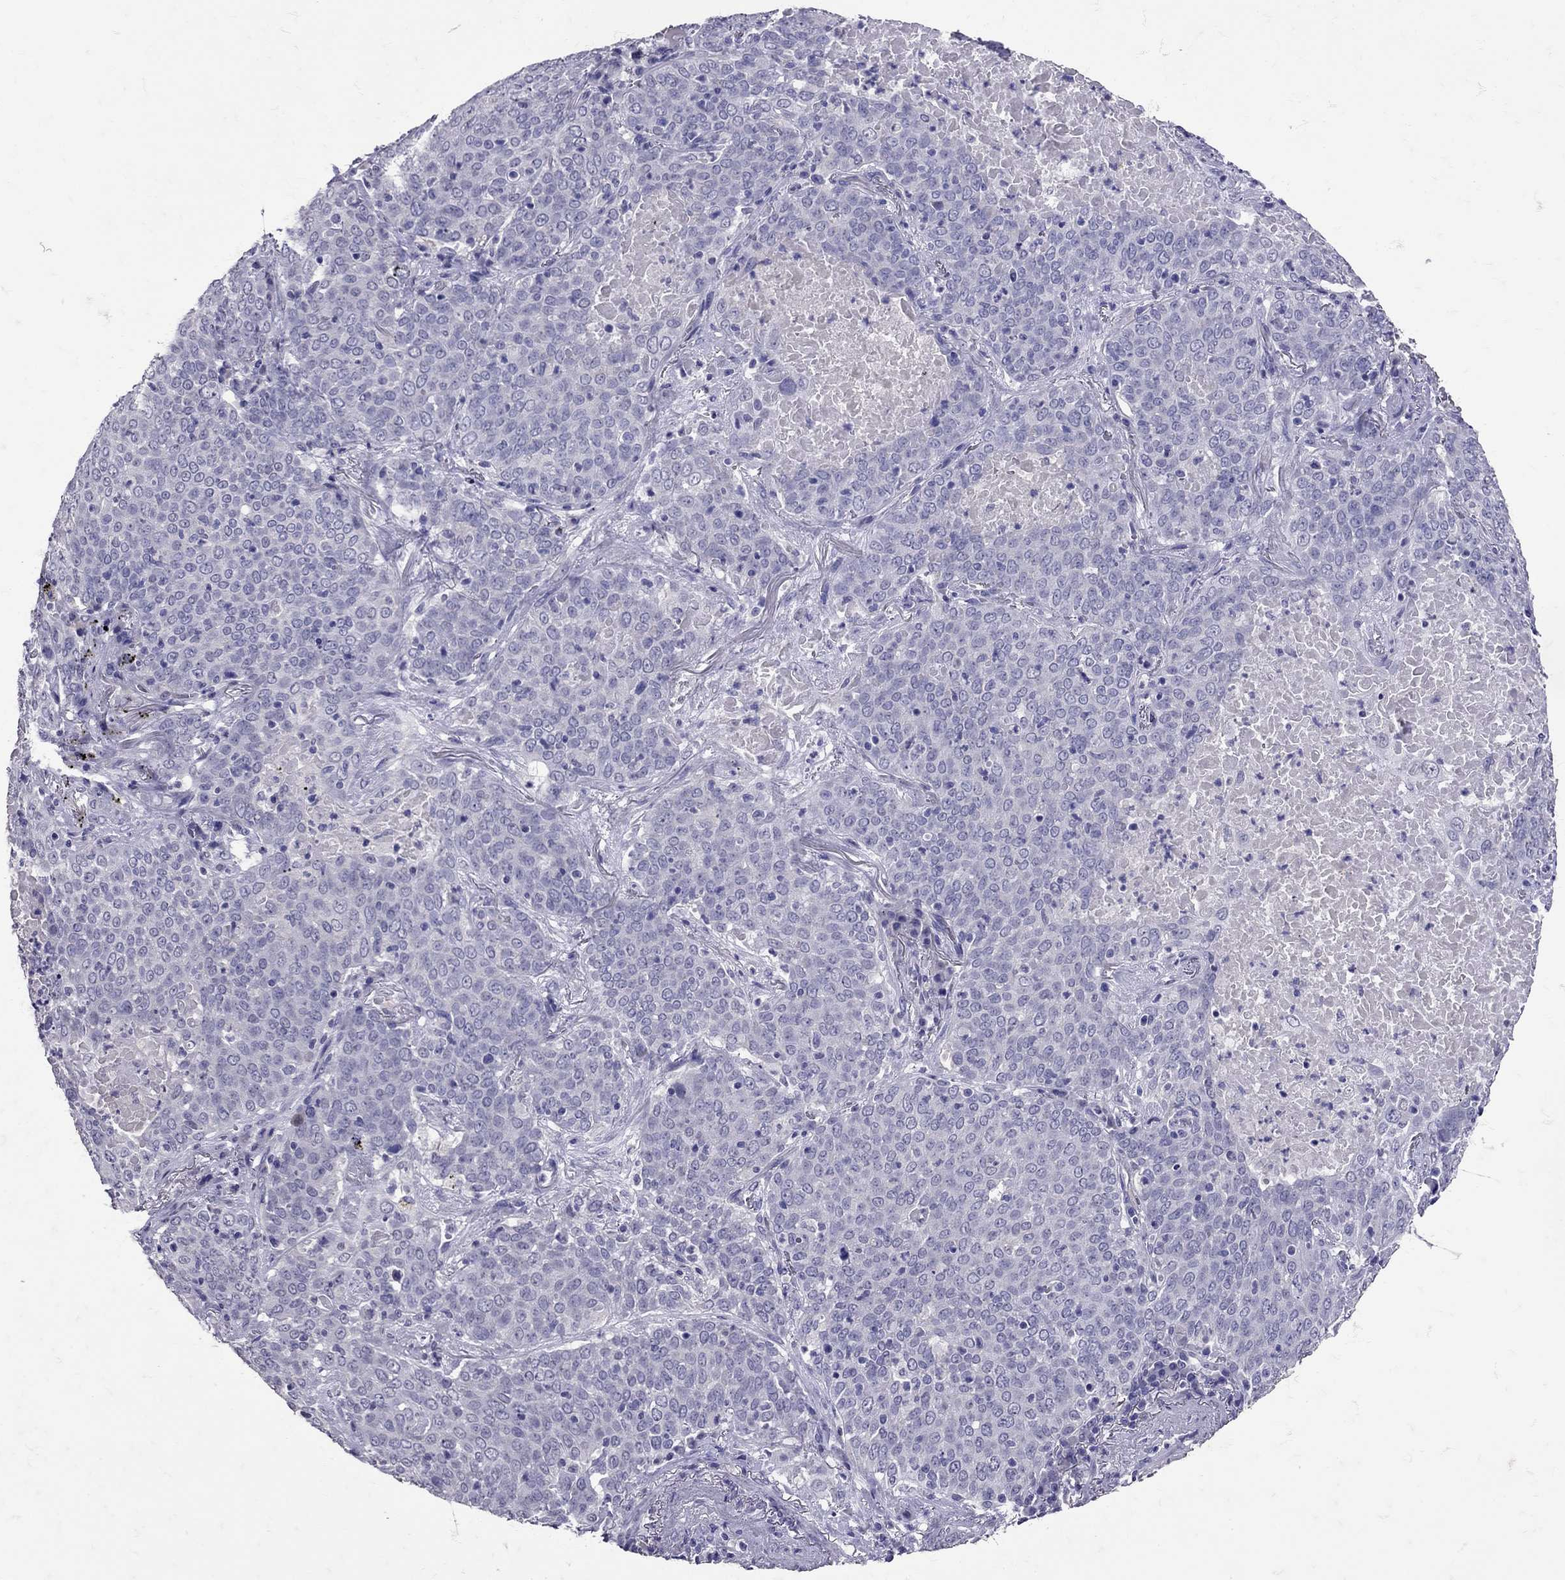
{"staining": {"intensity": "negative", "quantity": "none", "location": "none"}, "tissue": "lung cancer", "cell_type": "Tumor cells", "image_type": "cancer", "snomed": [{"axis": "morphology", "description": "Squamous cell carcinoma, NOS"}, {"axis": "topography", "description": "Lung"}], "caption": "The photomicrograph shows no staining of tumor cells in lung squamous cell carcinoma. (DAB immunohistochemistry, high magnification).", "gene": "SST", "patient": {"sex": "male", "age": 82}}